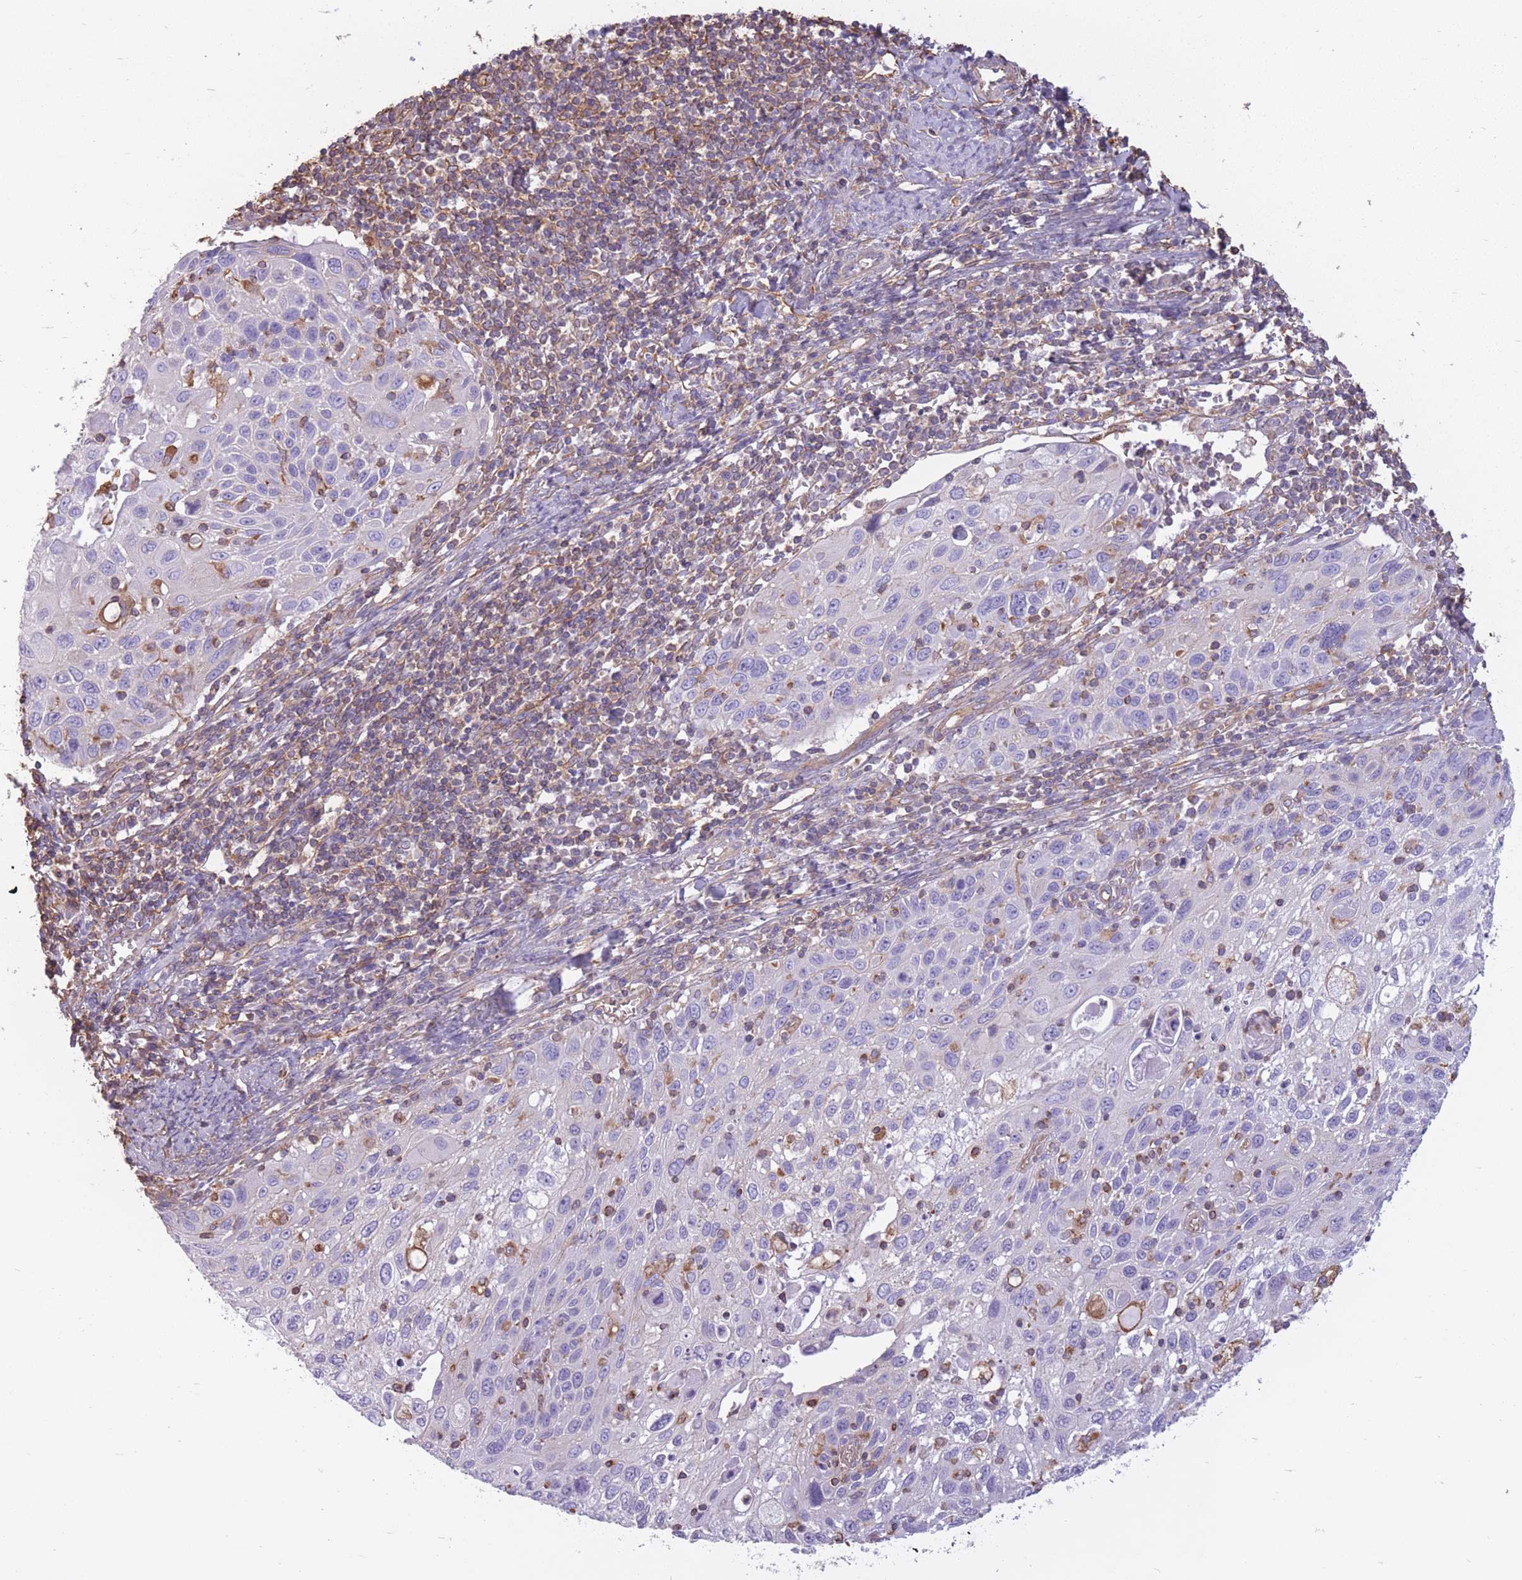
{"staining": {"intensity": "negative", "quantity": "none", "location": "none"}, "tissue": "cervical cancer", "cell_type": "Tumor cells", "image_type": "cancer", "snomed": [{"axis": "morphology", "description": "Squamous cell carcinoma, NOS"}, {"axis": "topography", "description": "Cervix"}], "caption": "Cervical cancer was stained to show a protein in brown. There is no significant staining in tumor cells.", "gene": "ADD1", "patient": {"sex": "female", "age": 70}}